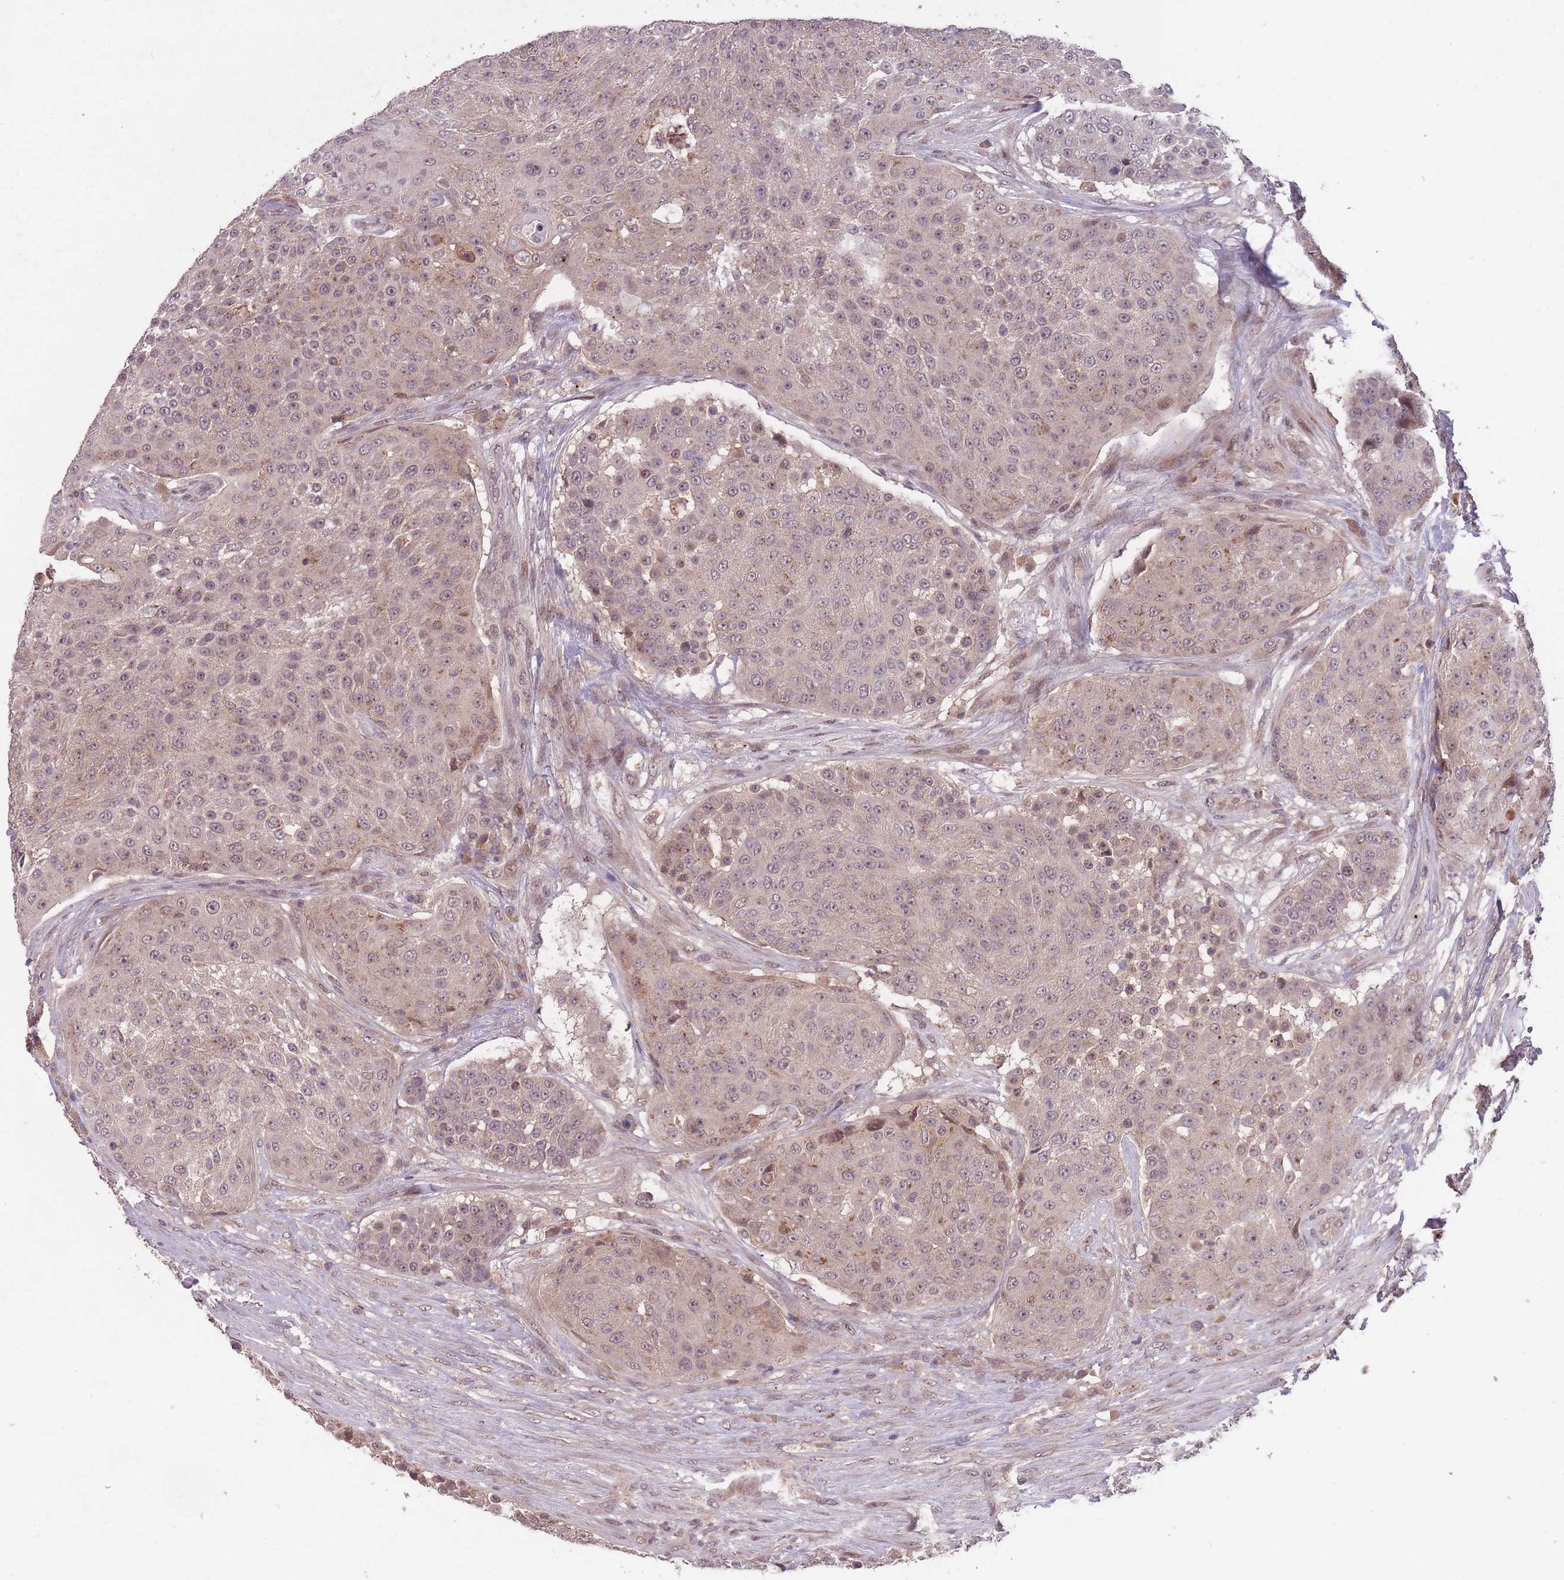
{"staining": {"intensity": "weak", "quantity": "25%-75%", "location": "cytoplasmic/membranous,nuclear"}, "tissue": "urothelial cancer", "cell_type": "Tumor cells", "image_type": "cancer", "snomed": [{"axis": "morphology", "description": "Urothelial carcinoma, High grade"}, {"axis": "topography", "description": "Urinary bladder"}], "caption": "An IHC image of tumor tissue is shown. Protein staining in brown labels weak cytoplasmic/membranous and nuclear positivity in urothelial cancer within tumor cells.", "gene": "SECTM1", "patient": {"sex": "female", "age": 63}}